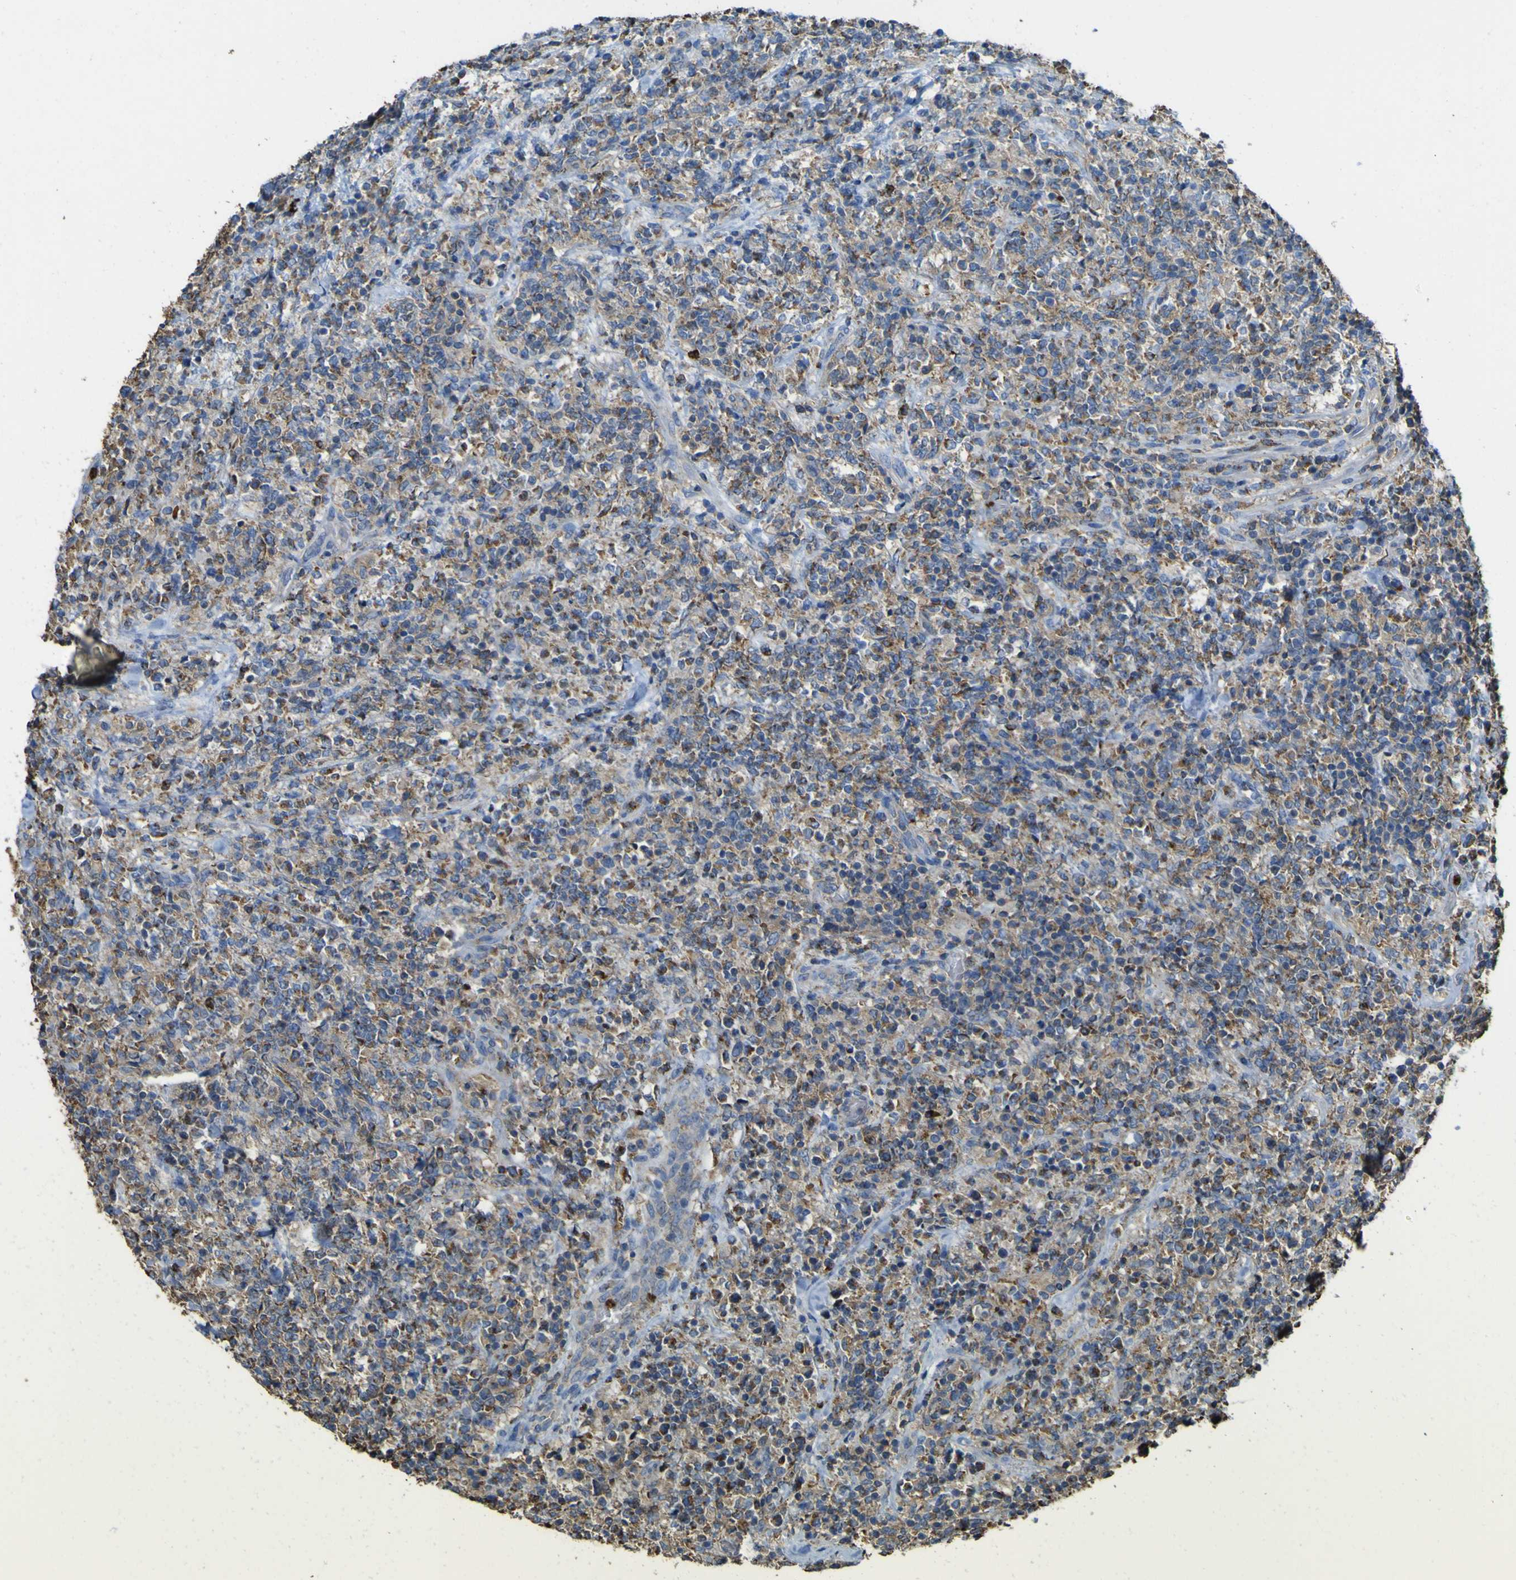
{"staining": {"intensity": "moderate", "quantity": ">75%", "location": "cytoplasmic/membranous"}, "tissue": "lymphoma", "cell_type": "Tumor cells", "image_type": "cancer", "snomed": [{"axis": "morphology", "description": "Malignant lymphoma, non-Hodgkin's type, High grade"}, {"axis": "topography", "description": "Soft tissue"}], "caption": "Tumor cells display medium levels of moderate cytoplasmic/membranous expression in approximately >75% of cells in malignant lymphoma, non-Hodgkin's type (high-grade).", "gene": "ACSL3", "patient": {"sex": "male", "age": 18}}